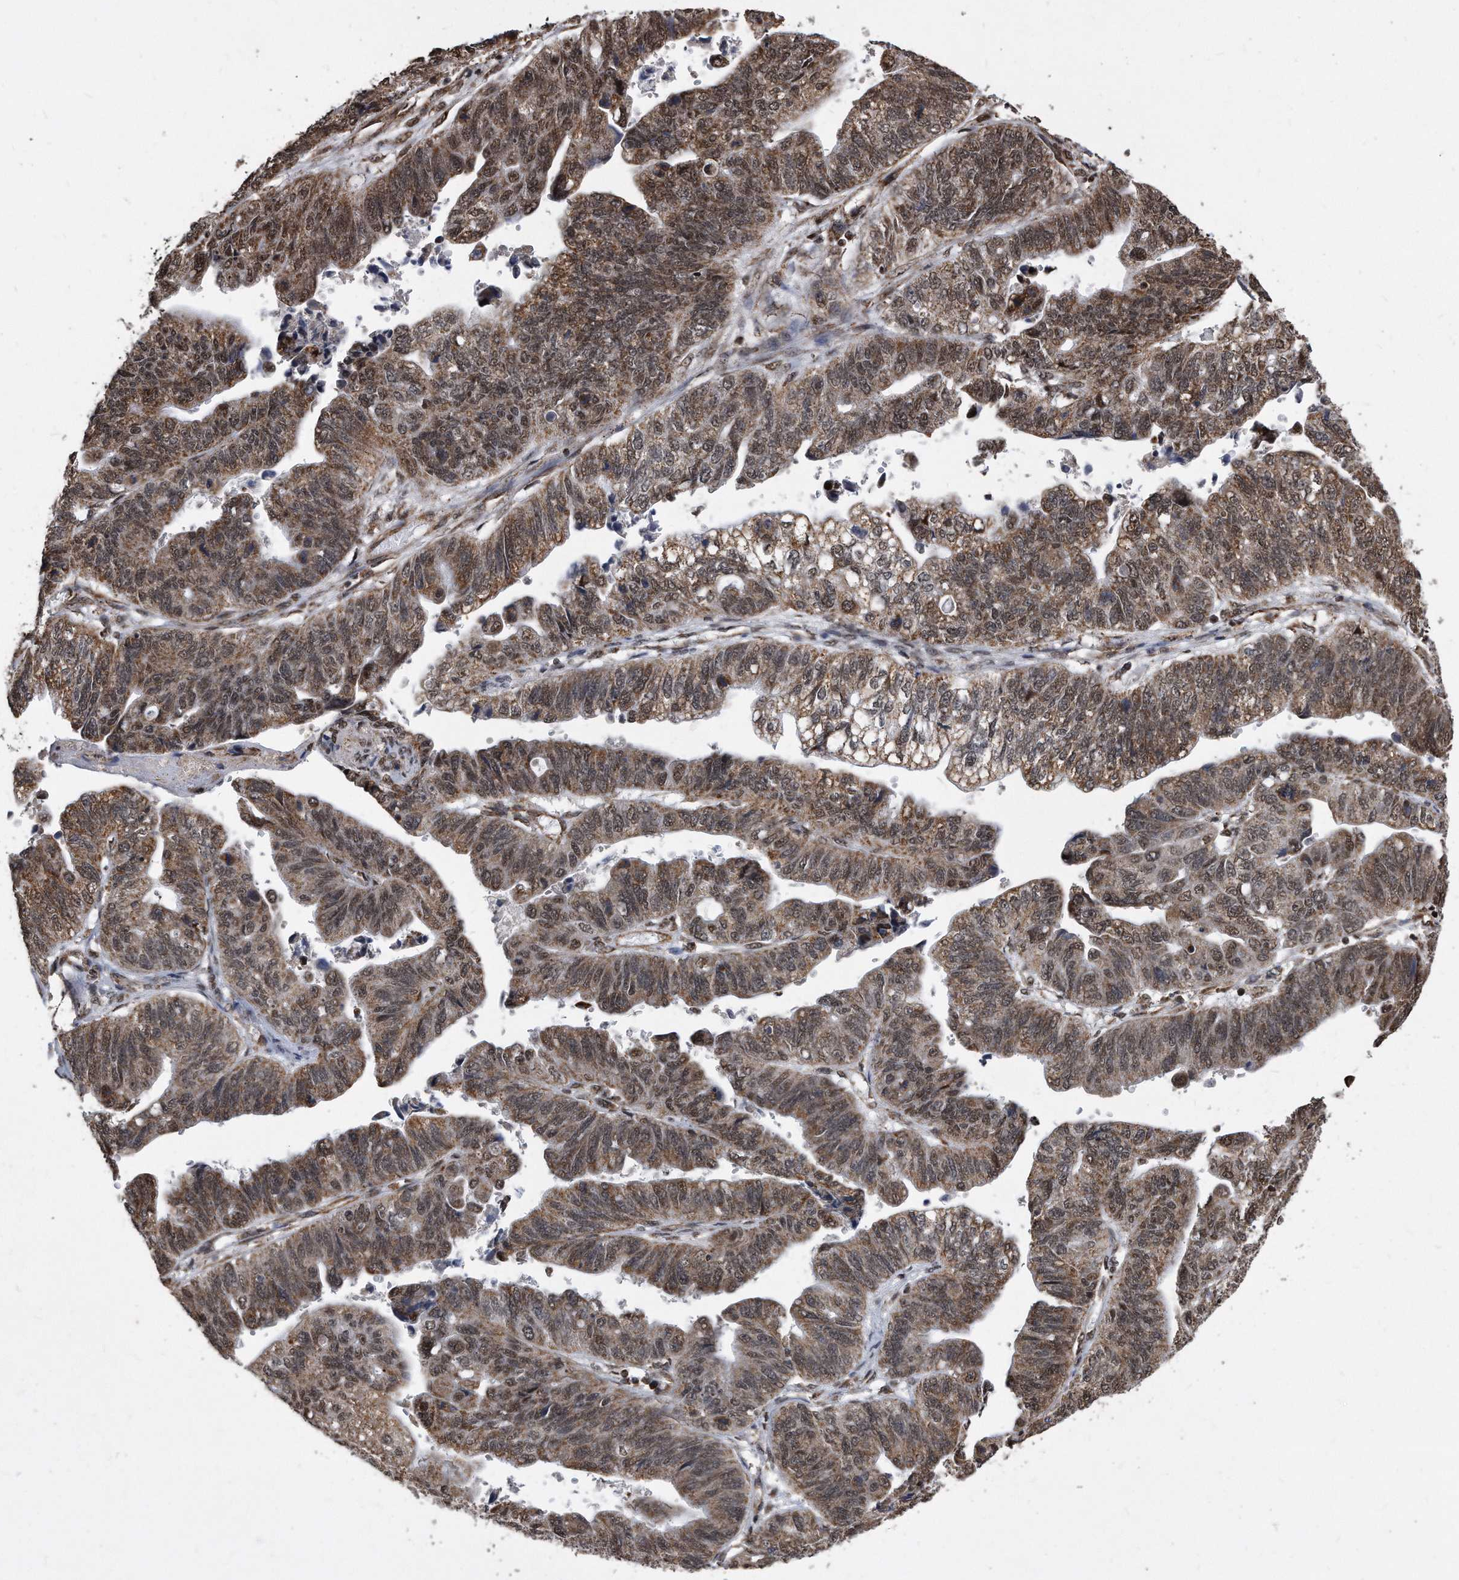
{"staining": {"intensity": "moderate", "quantity": ">75%", "location": "cytoplasmic/membranous,nuclear"}, "tissue": "stomach cancer", "cell_type": "Tumor cells", "image_type": "cancer", "snomed": [{"axis": "morphology", "description": "Adenocarcinoma, NOS"}, {"axis": "topography", "description": "Stomach"}], "caption": "Approximately >75% of tumor cells in human stomach cancer exhibit moderate cytoplasmic/membranous and nuclear protein staining as visualized by brown immunohistochemical staining.", "gene": "DUSP22", "patient": {"sex": "male", "age": 59}}